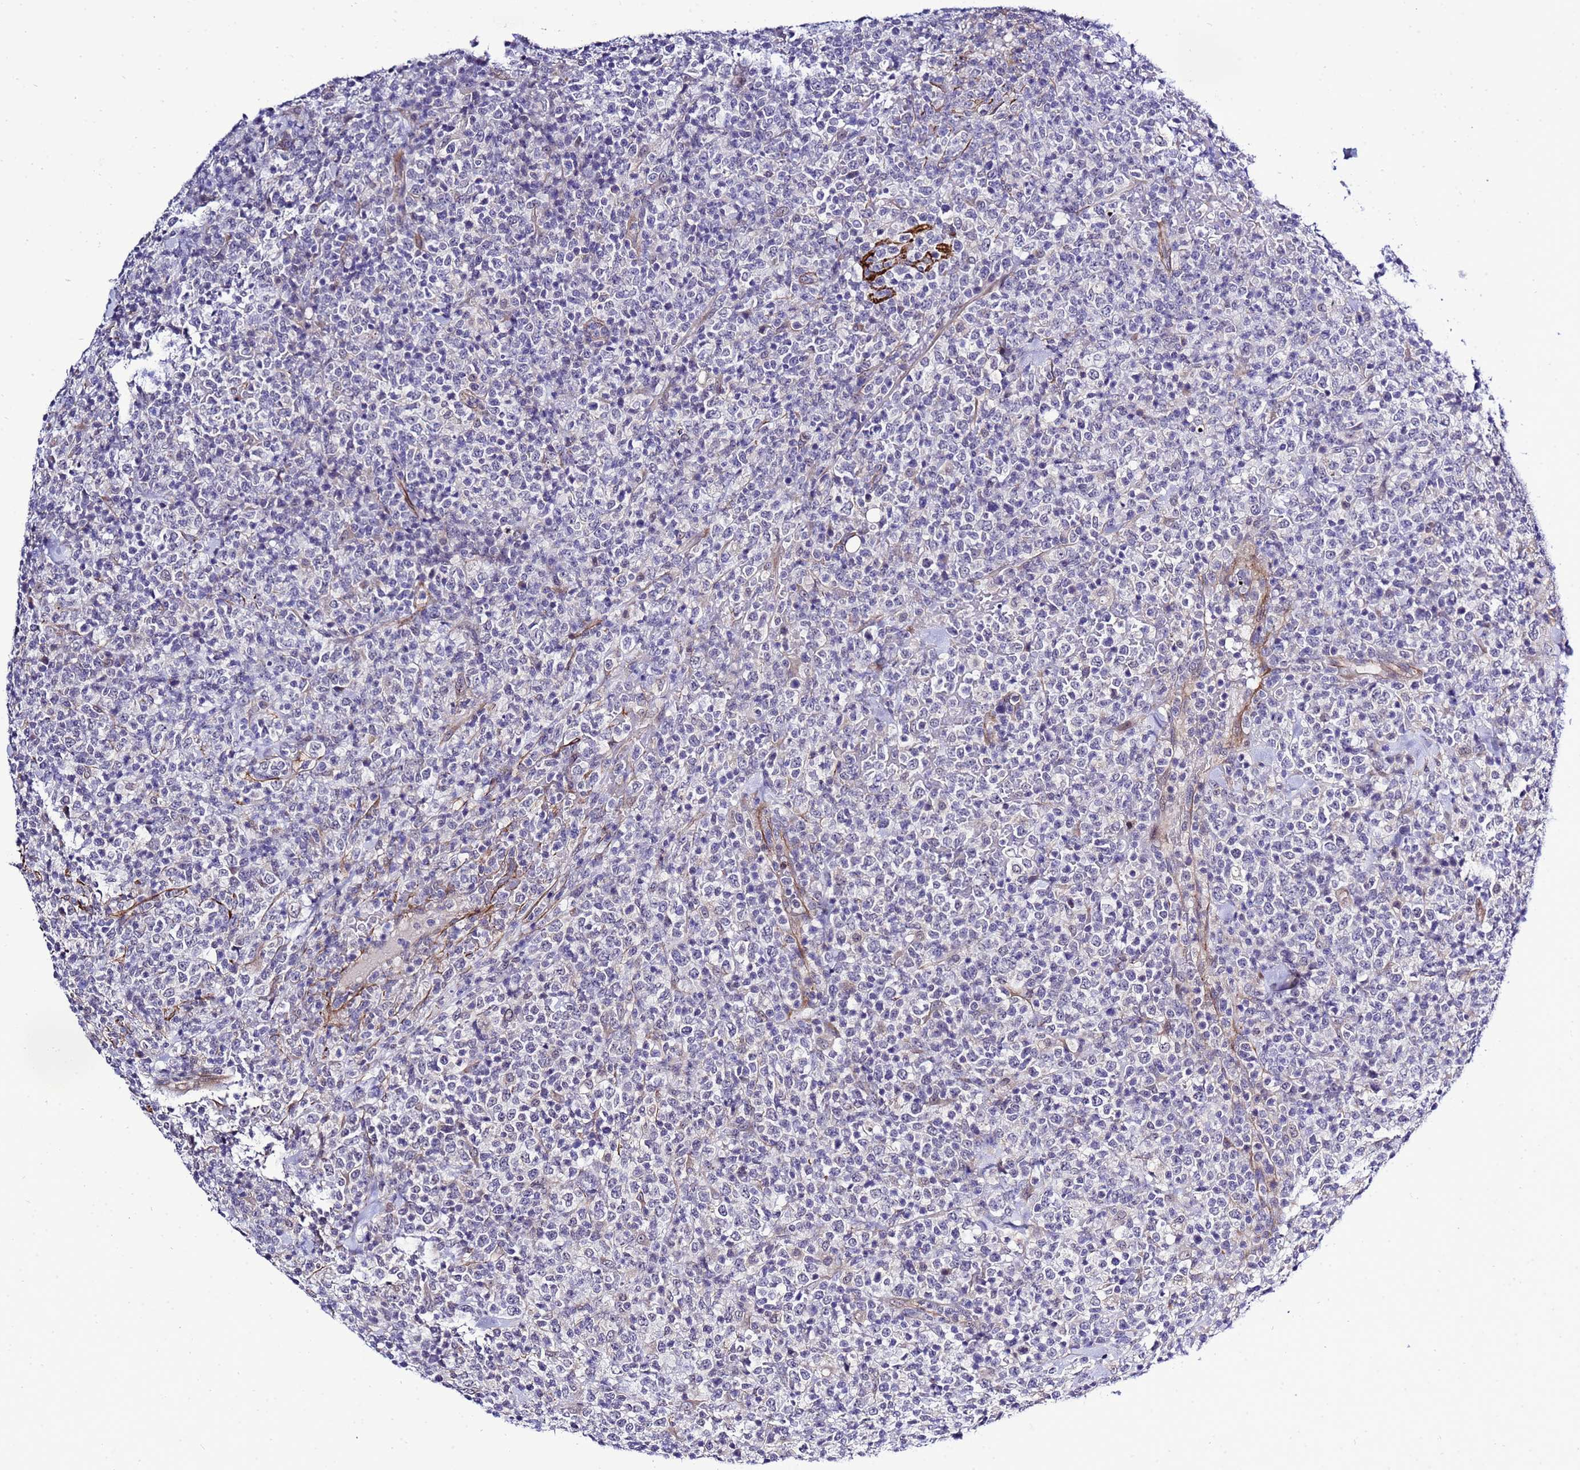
{"staining": {"intensity": "negative", "quantity": "none", "location": "none"}, "tissue": "lymphoma", "cell_type": "Tumor cells", "image_type": "cancer", "snomed": [{"axis": "morphology", "description": "Malignant lymphoma, non-Hodgkin's type, High grade"}, {"axis": "topography", "description": "Colon"}], "caption": "Human malignant lymphoma, non-Hodgkin's type (high-grade) stained for a protein using IHC displays no expression in tumor cells.", "gene": "GZF1", "patient": {"sex": "female", "age": 53}}